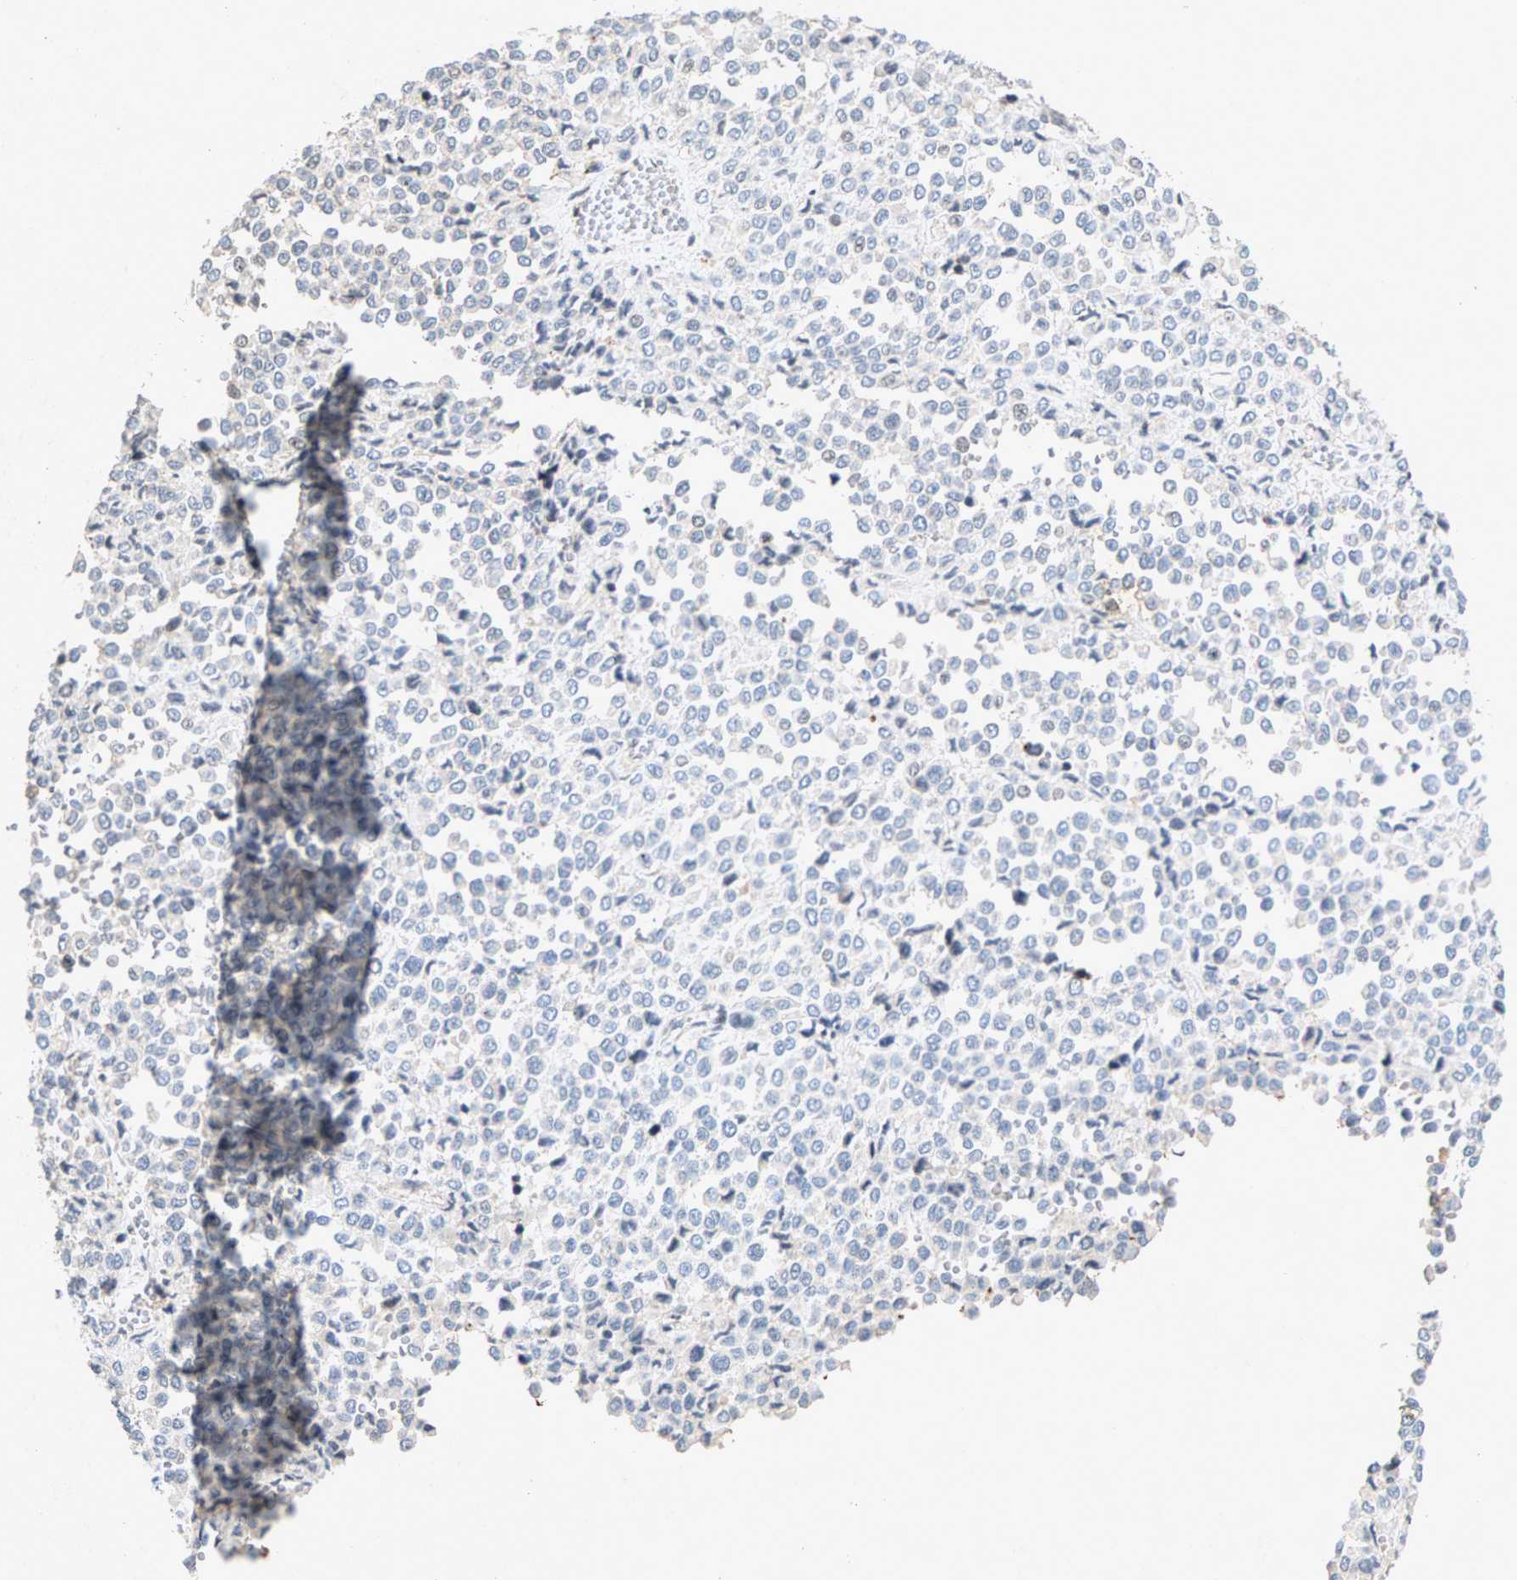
{"staining": {"intensity": "negative", "quantity": "none", "location": "none"}, "tissue": "melanoma", "cell_type": "Tumor cells", "image_type": "cancer", "snomed": [{"axis": "morphology", "description": "Malignant melanoma, Metastatic site"}, {"axis": "topography", "description": "Pancreas"}], "caption": "Human malignant melanoma (metastatic site) stained for a protein using immunohistochemistry (IHC) exhibits no staining in tumor cells.", "gene": "ZPR1", "patient": {"sex": "female", "age": 30}}